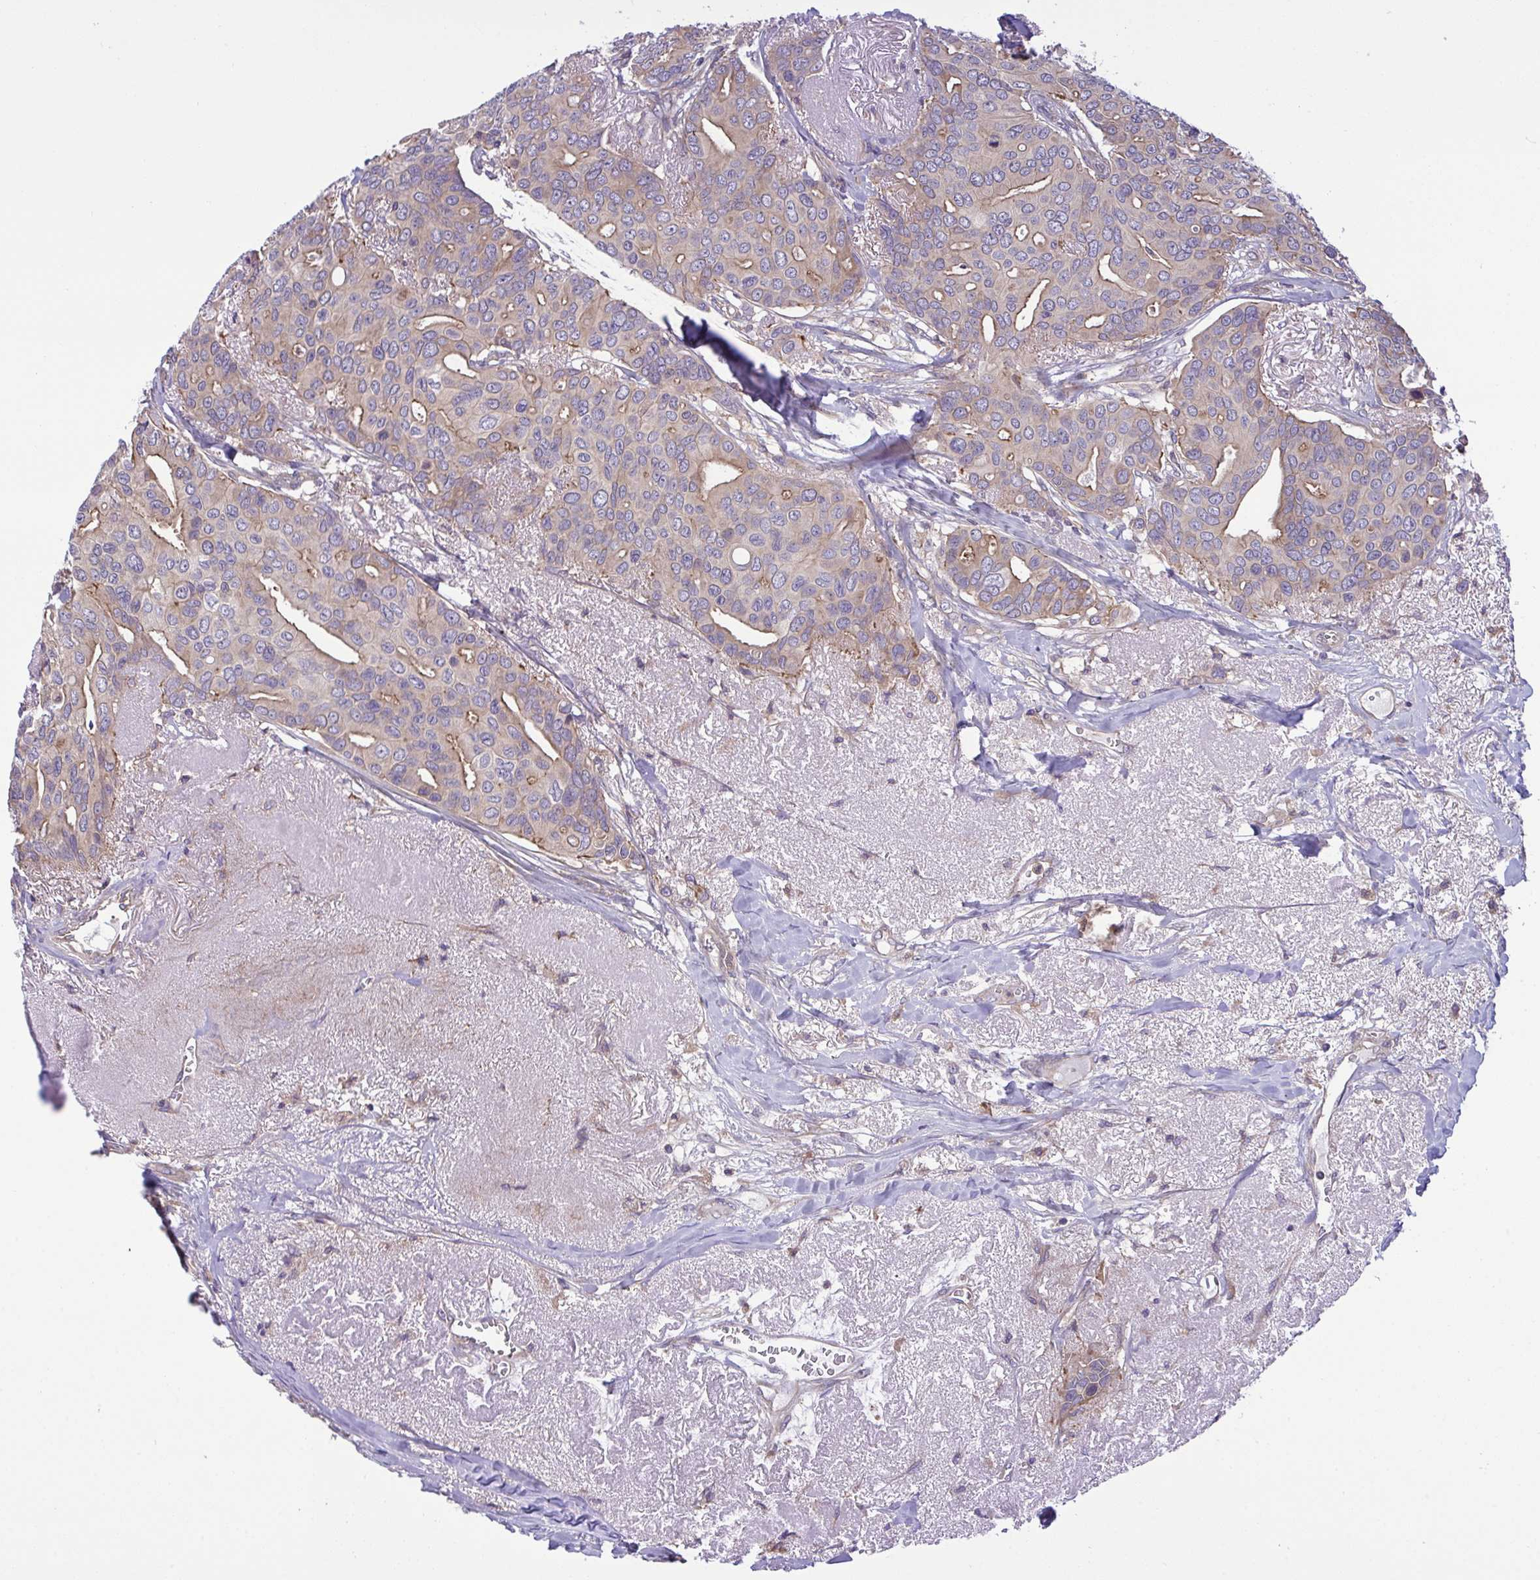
{"staining": {"intensity": "weak", "quantity": "<25%", "location": "cytoplasmic/membranous"}, "tissue": "breast cancer", "cell_type": "Tumor cells", "image_type": "cancer", "snomed": [{"axis": "morphology", "description": "Duct carcinoma"}, {"axis": "topography", "description": "Breast"}], "caption": "Tumor cells are negative for brown protein staining in breast cancer (intraductal carcinoma).", "gene": "GRB14", "patient": {"sex": "female", "age": 54}}